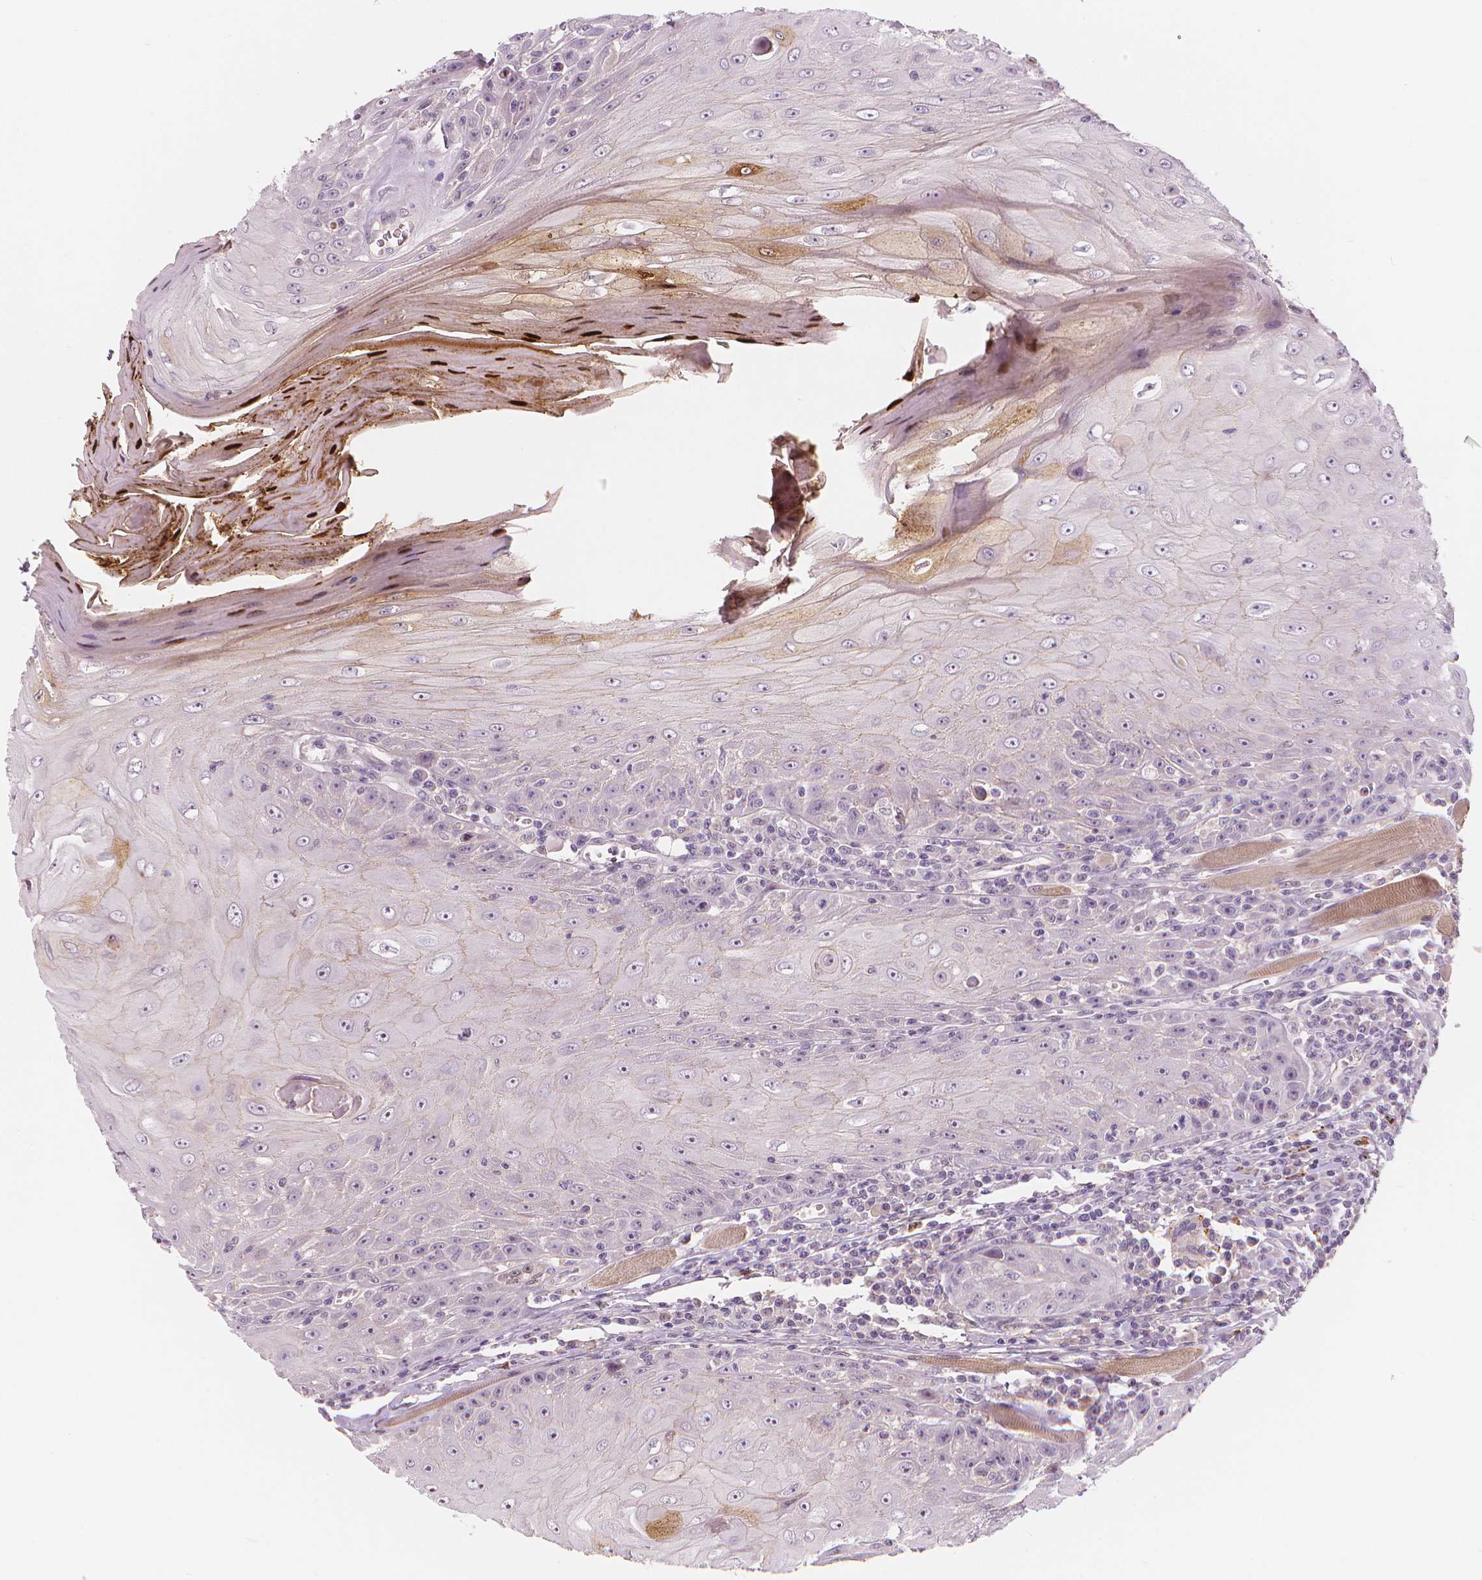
{"staining": {"intensity": "moderate", "quantity": "<25%", "location": "cytoplasmic/membranous,nuclear"}, "tissue": "head and neck cancer", "cell_type": "Tumor cells", "image_type": "cancer", "snomed": [{"axis": "morphology", "description": "Squamous cell carcinoma, NOS"}, {"axis": "topography", "description": "Head-Neck"}], "caption": "Immunohistochemistry micrograph of neoplastic tissue: head and neck cancer (squamous cell carcinoma) stained using immunohistochemistry reveals low levels of moderate protein expression localized specifically in the cytoplasmic/membranous and nuclear of tumor cells, appearing as a cytoplasmic/membranous and nuclear brown color.", "gene": "RNASE7", "patient": {"sex": "male", "age": 52}}